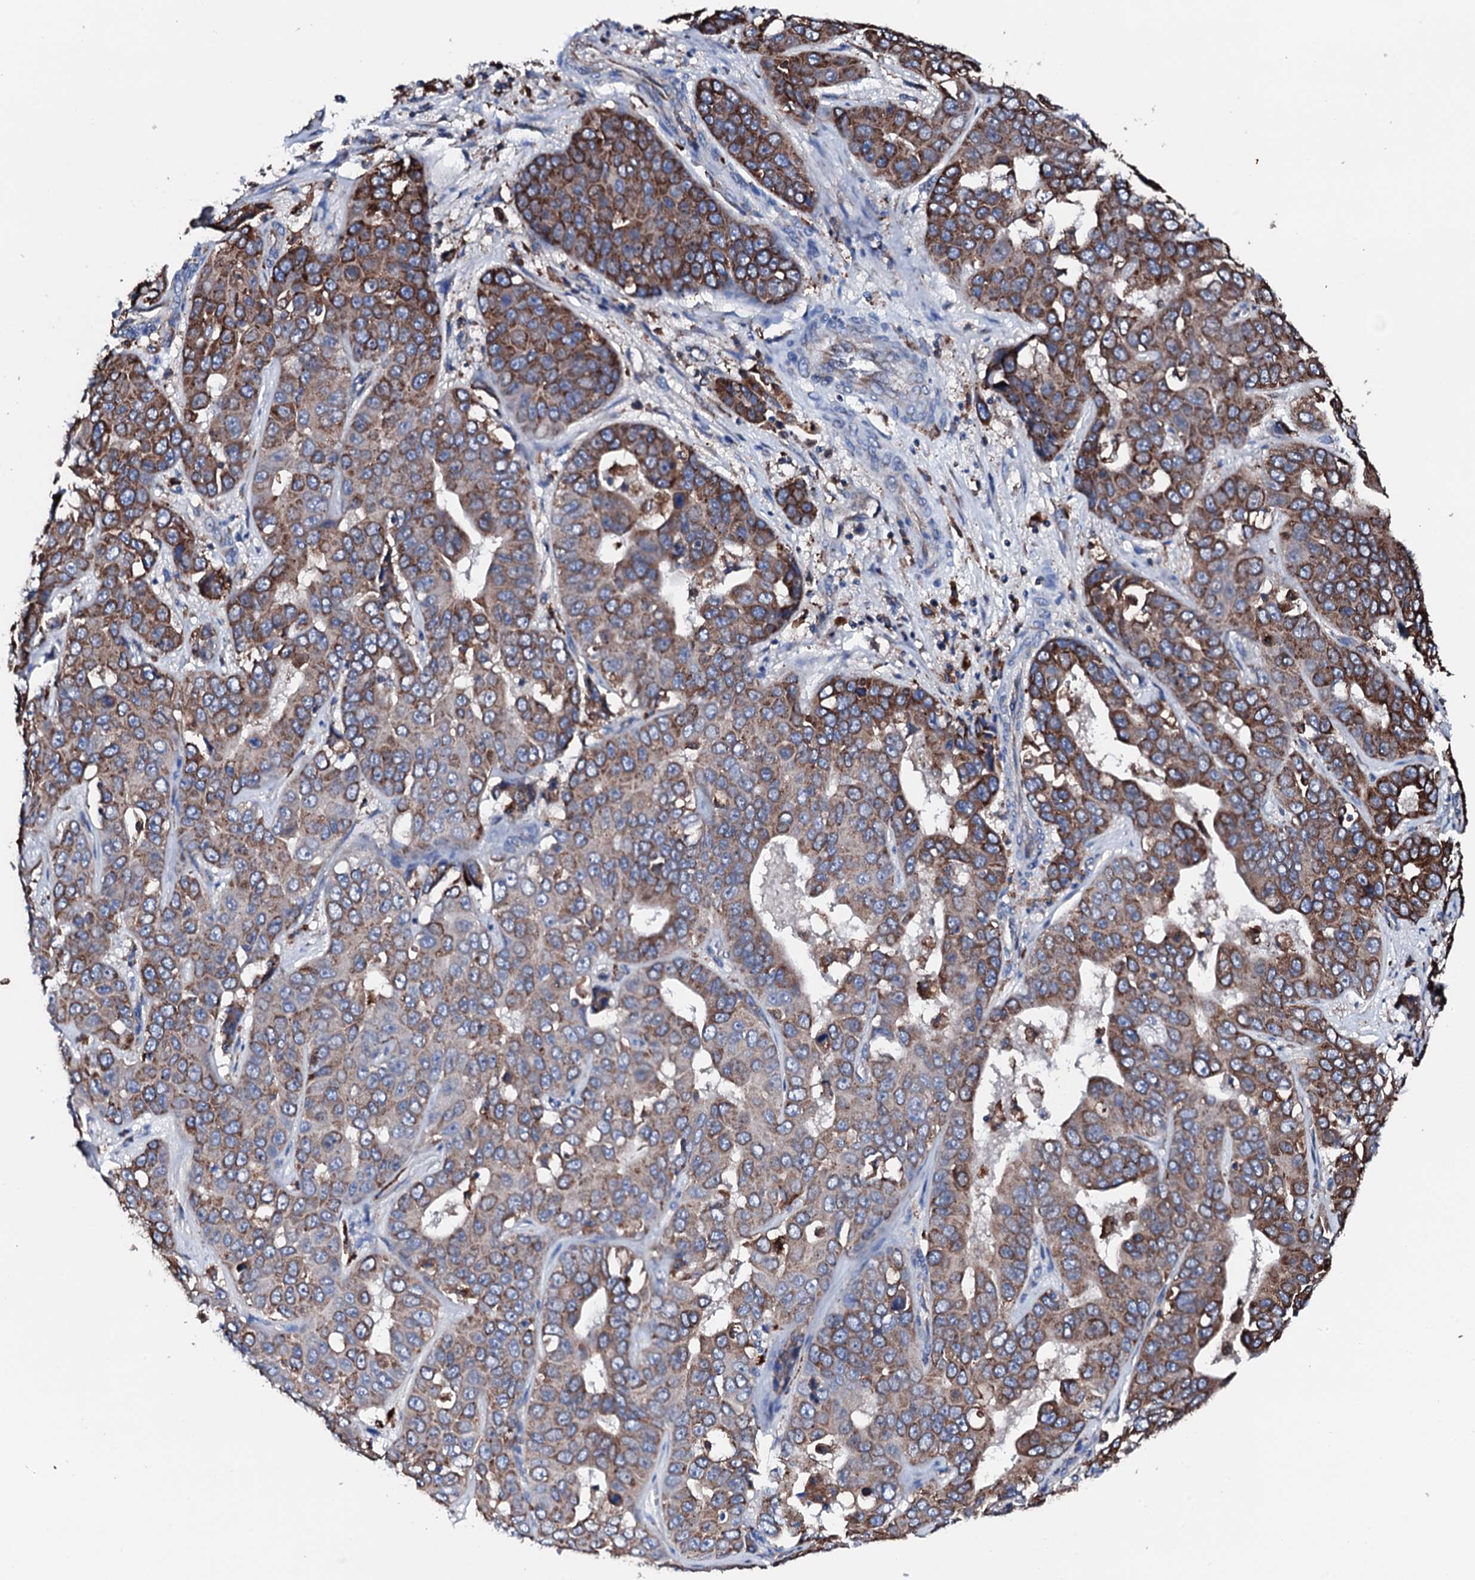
{"staining": {"intensity": "strong", "quantity": "25%-75%", "location": "cytoplasmic/membranous"}, "tissue": "liver cancer", "cell_type": "Tumor cells", "image_type": "cancer", "snomed": [{"axis": "morphology", "description": "Cholangiocarcinoma"}, {"axis": "topography", "description": "Liver"}], "caption": "High-magnification brightfield microscopy of liver cancer (cholangiocarcinoma) stained with DAB (brown) and counterstained with hematoxylin (blue). tumor cells exhibit strong cytoplasmic/membranous positivity is appreciated in approximately25%-75% of cells. (IHC, brightfield microscopy, high magnification).", "gene": "AMDHD1", "patient": {"sex": "female", "age": 52}}